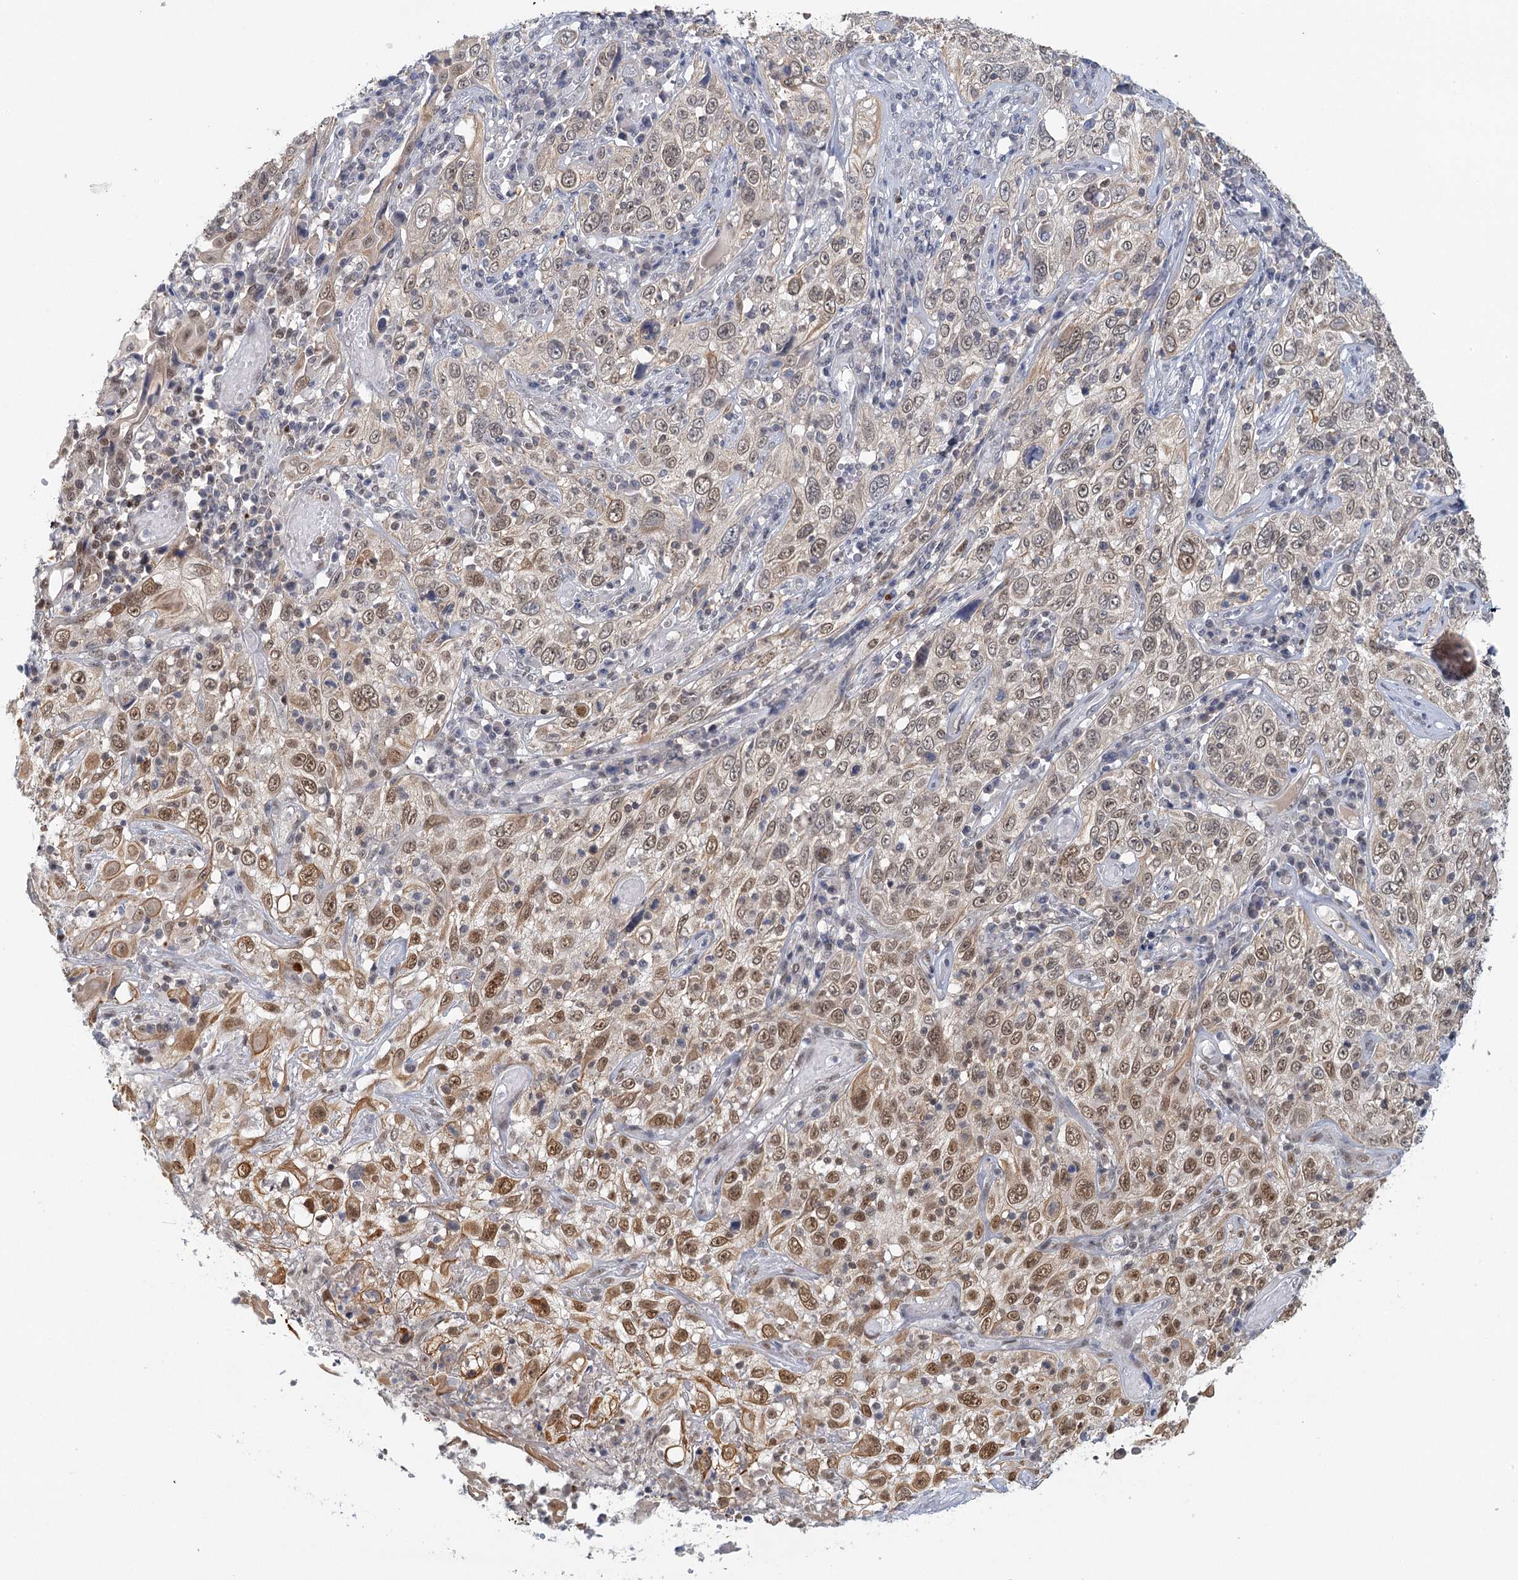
{"staining": {"intensity": "moderate", "quantity": "25%-75%", "location": "cytoplasmic/membranous,nuclear"}, "tissue": "cervical cancer", "cell_type": "Tumor cells", "image_type": "cancer", "snomed": [{"axis": "morphology", "description": "Squamous cell carcinoma, NOS"}, {"axis": "topography", "description": "Cervix"}], "caption": "Immunohistochemical staining of cervical cancer (squamous cell carcinoma) displays medium levels of moderate cytoplasmic/membranous and nuclear protein expression in about 25%-75% of tumor cells.", "gene": "GPATCH11", "patient": {"sex": "female", "age": 46}}